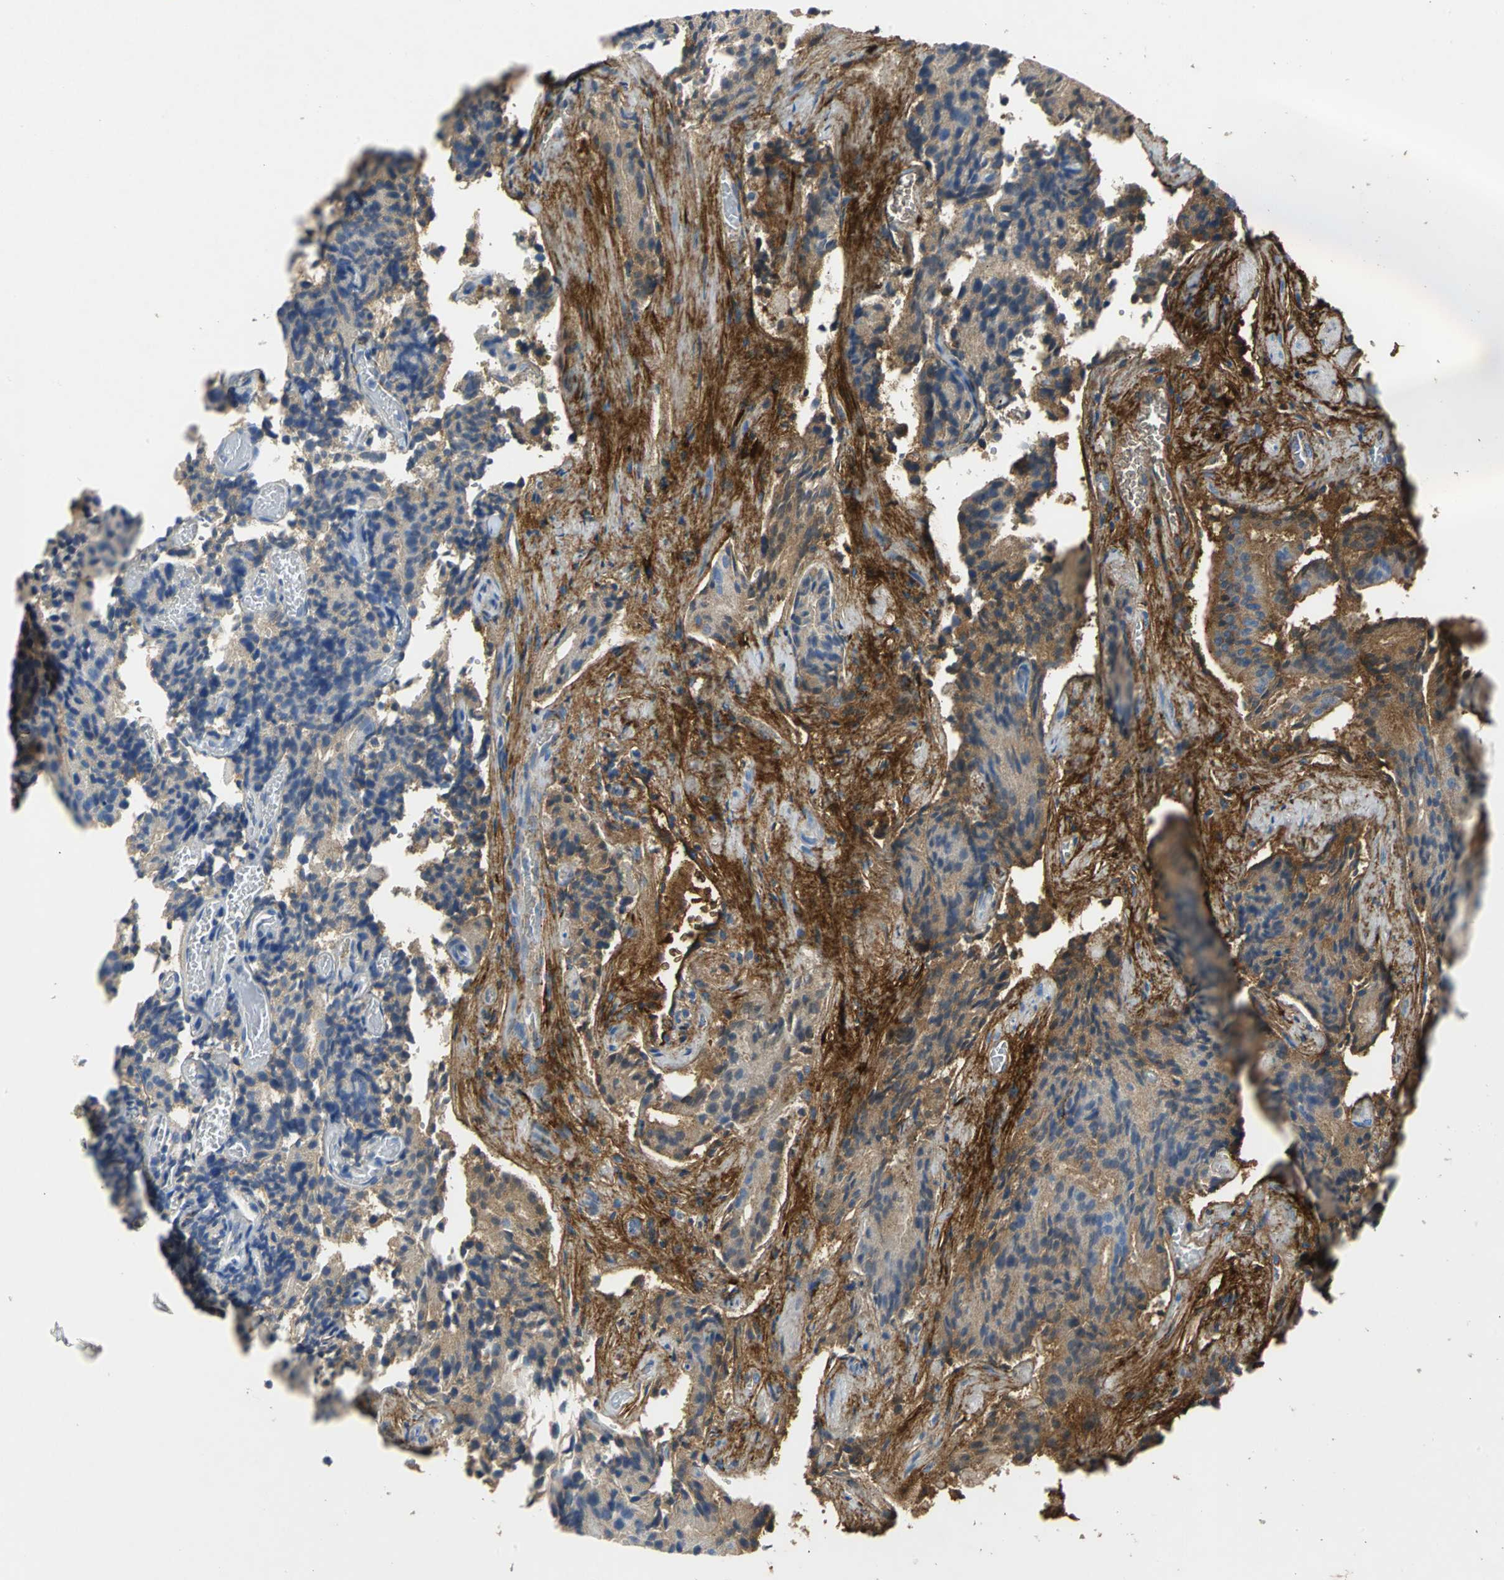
{"staining": {"intensity": "negative", "quantity": "none", "location": "none"}, "tissue": "prostate cancer", "cell_type": "Tumor cells", "image_type": "cancer", "snomed": [{"axis": "morphology", "description": "Adenocarcinoma, High grade"}, {"axis": "topography", "description": "Prostate"}], "caption": "This histopathology image is of prostate cancer stained with immunohistochemistry to label a protein in brown with the nuclei are counter-stained blue. There is no expression in tumor cells. (DAB (3,3'-diaminobenzidine) IHC visualized using brightfield microscopy, high magnification).", "gene": "EFNB3", "patient": {"sex": "male", "age": 58}}